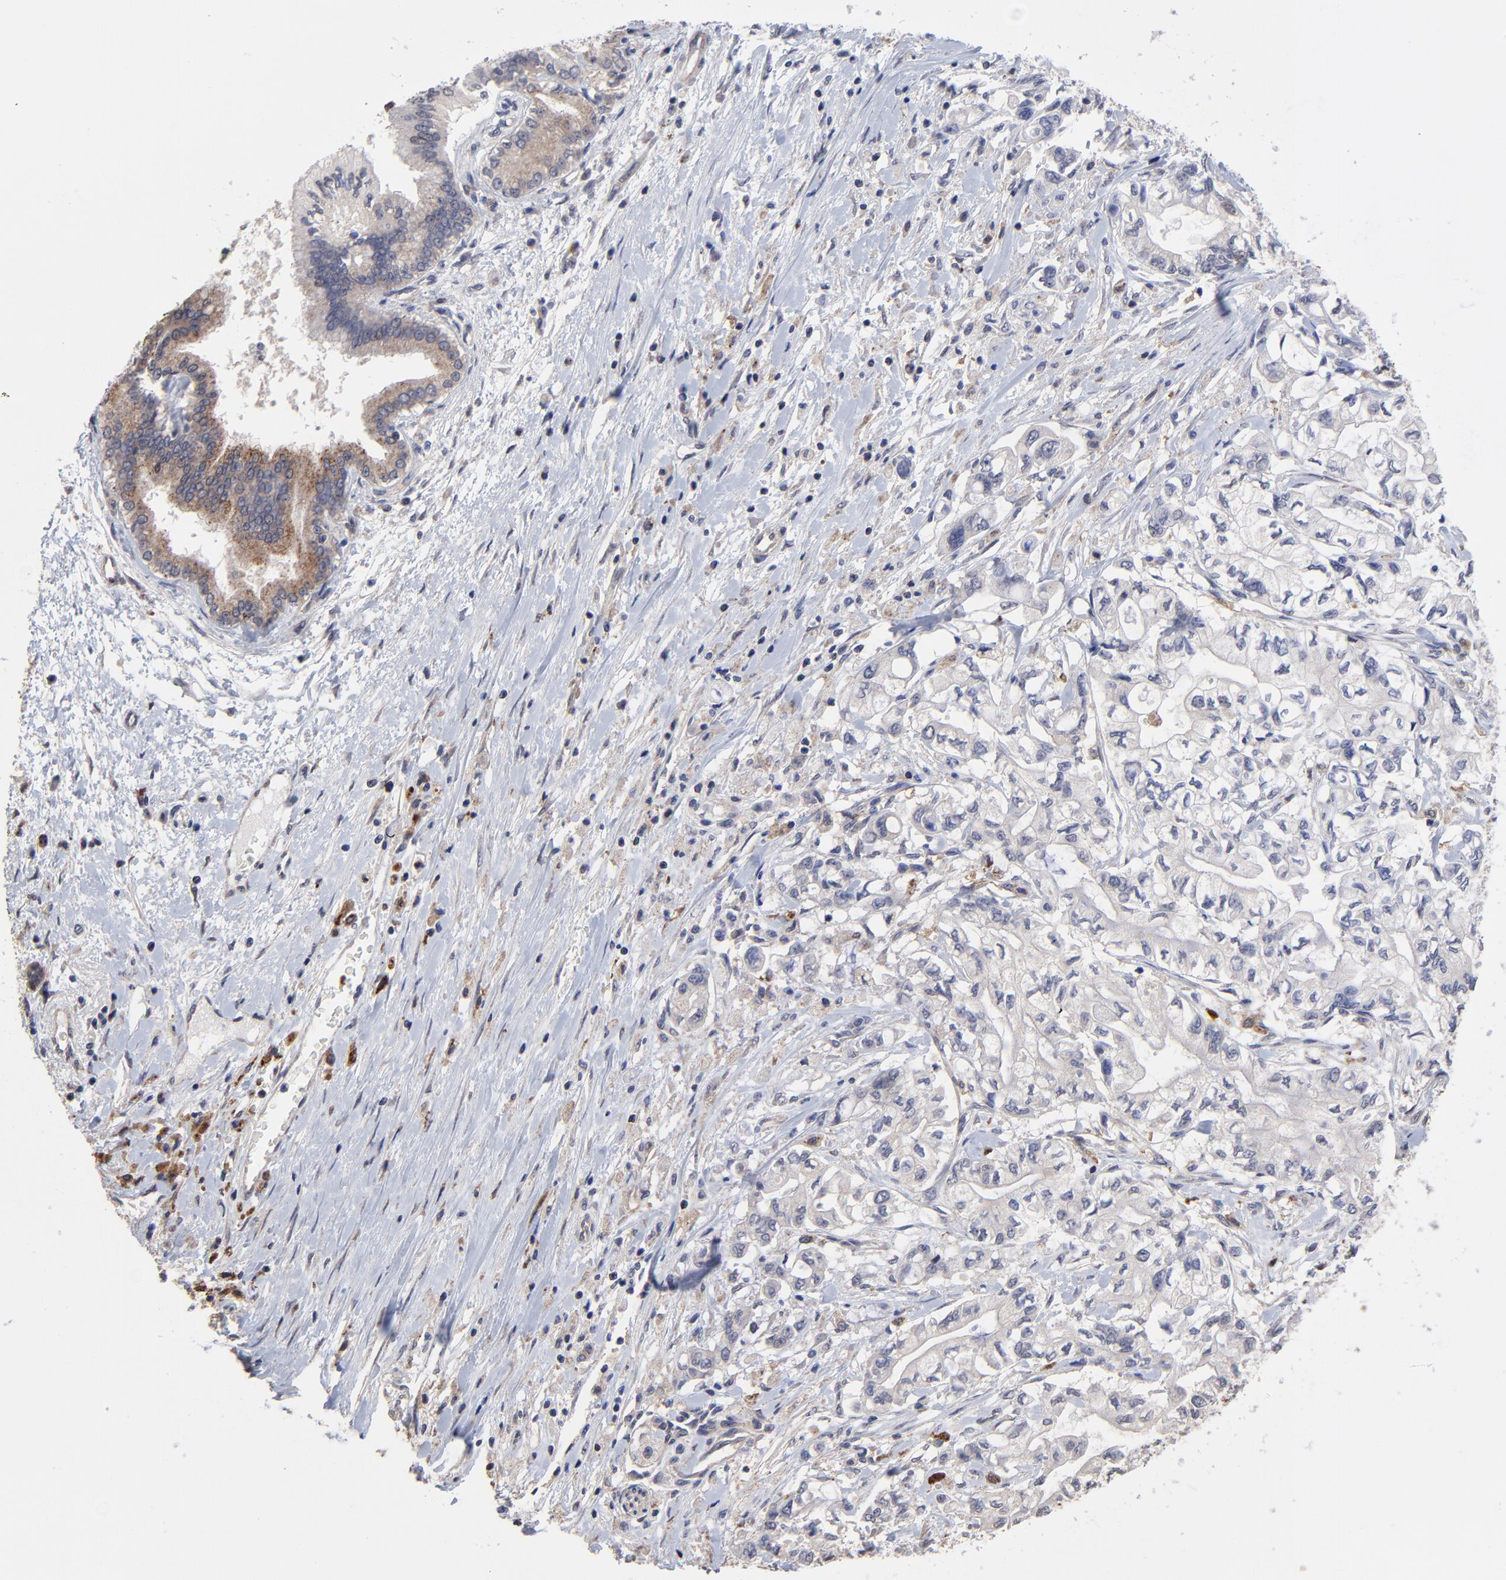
{"staining": {"intensity": "weak", "quantity": "<25%", "location": "cytoplasmic/membranous"}, "tissue": "pancreatic cancer", "cell_type": "Tumor cells", "image_type": "cancer", "snomed": [{"axis": "morphology", "description": "Adenocarcinoma, NOS"}, {"axis": "topography", "description": "Pancreas"}], "caption": "A histopathology image of human pancreatic adenocarcinoma is negative for staining in tumor cells.", "gene": "PDE4B", "patient": {"sex": "male", "age": 79}}